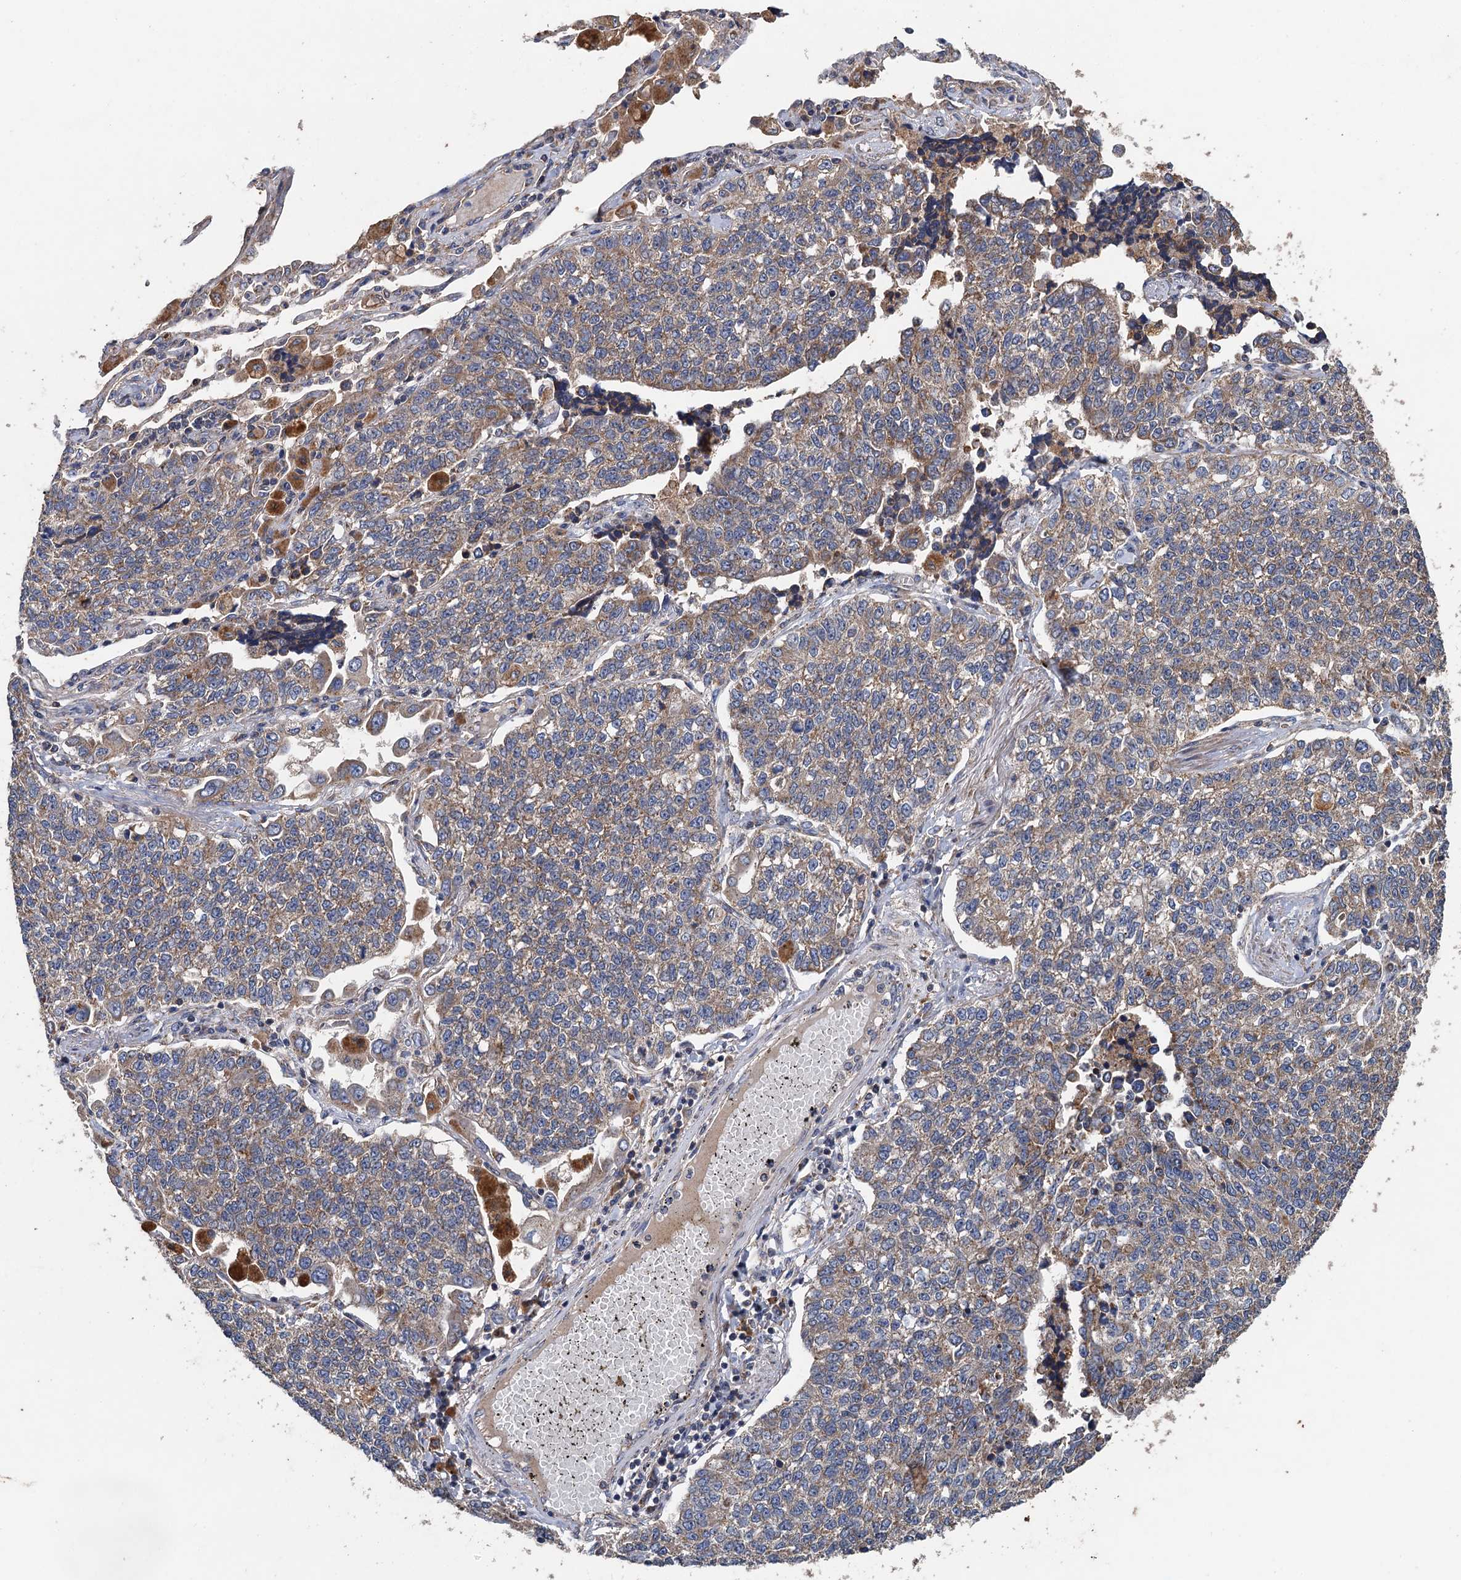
{"staining": {"intensity": "weak", "quantity": ">75%", "location": "cytoplasmic/membranous"}, "tissue": "lung cancer", "cell_type": "Tumor cells", "image_type": "cancer", "snomed": [{"axis": "morphology", "description": "Adenocarcinoma, NOS"}, {"axis": "topography", "description": "Lung"}], "caption": "Immunohistochemistry (IHC) (DAB) staining of lung adenocarcinoma displays weak cytoplasmic/membranous protein positivity in approximately >75% of tumor cells.", "gene": "BCS1L", "patient": {"sex": "male", "age": 49}}